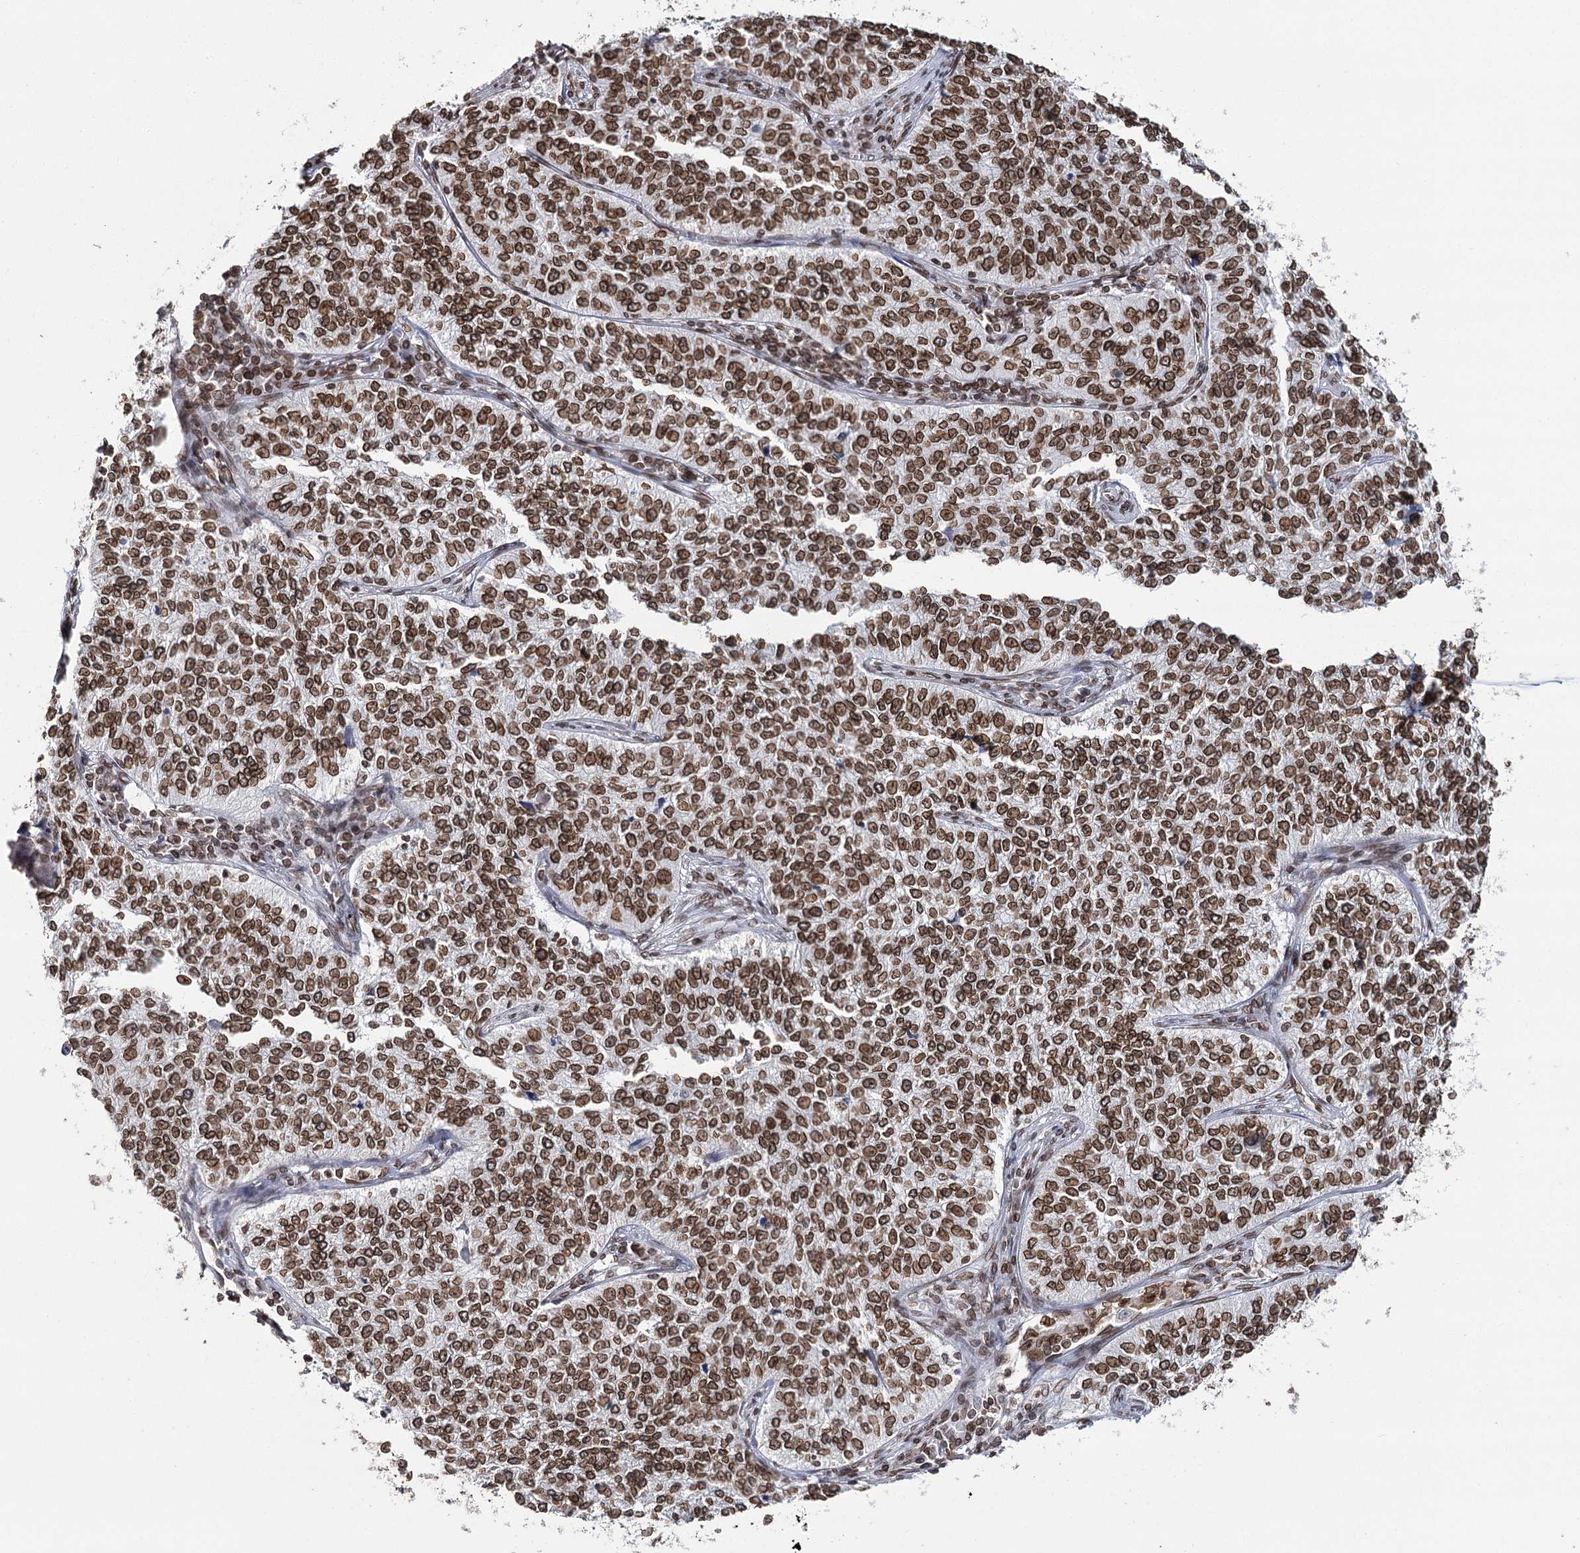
{"staining": {"intensity": "strong", "quantity": ">75%", "location": "cytoplasmic/membranous,nuclear"}, "tissue": "cervical cancer", "cell_type": "Tumor cells", "image_type": "cancer", "snomed": [{"axis": "morphology", "description": "Squamous cell carcinoma, NOS"}, {"axis": "topography", "description": "Cervix"}], "caption": "DAB immunohistochemical staining of cervical squamous cell carcinoma reveals strong cytoplasmic/membranous and nuclear protein expression in approximately >75% of tumor cells.", "gene": "KIAA0930", "patient": {"sex": "female", "age": 35}}